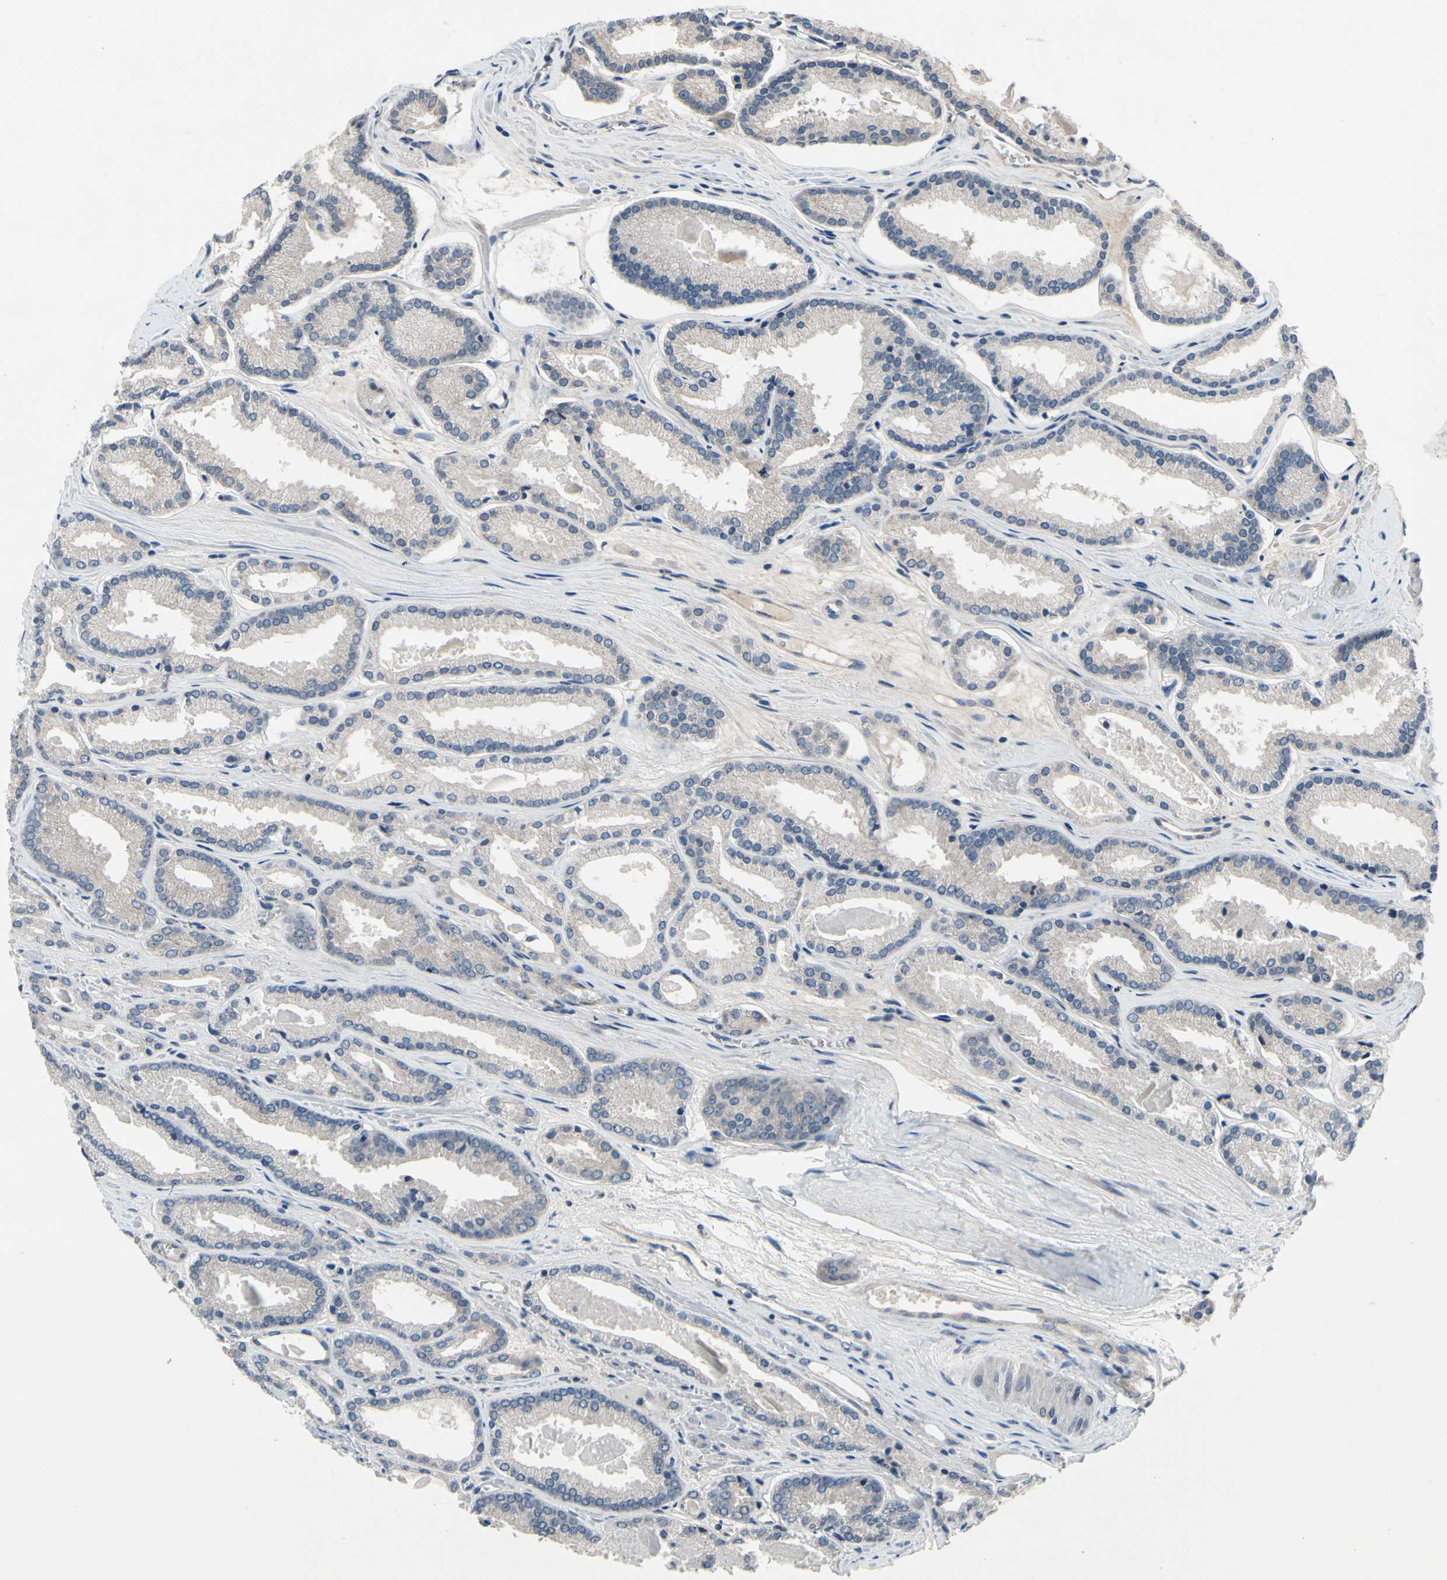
{"staining": {"intensity": "negative", "quantity": "none", "location": "none"}, "tissue": "prostate cancer", "cell_type": "Tumor cells", "image_type": "cancer", "snomed": [{"axis": "morphology", "description": "Adenocarcinoma, Low grade"}, {"axis": "topography", "description": "Prostate"}], "caption": "Tumor cells show no significant expression in prostate cancer (adenocarcinoma (low-grade)). (IHC, brightfield microscopy, high magnification).", "gene": "SELENOK", "patient": {"sex": "male", "age": 59}}